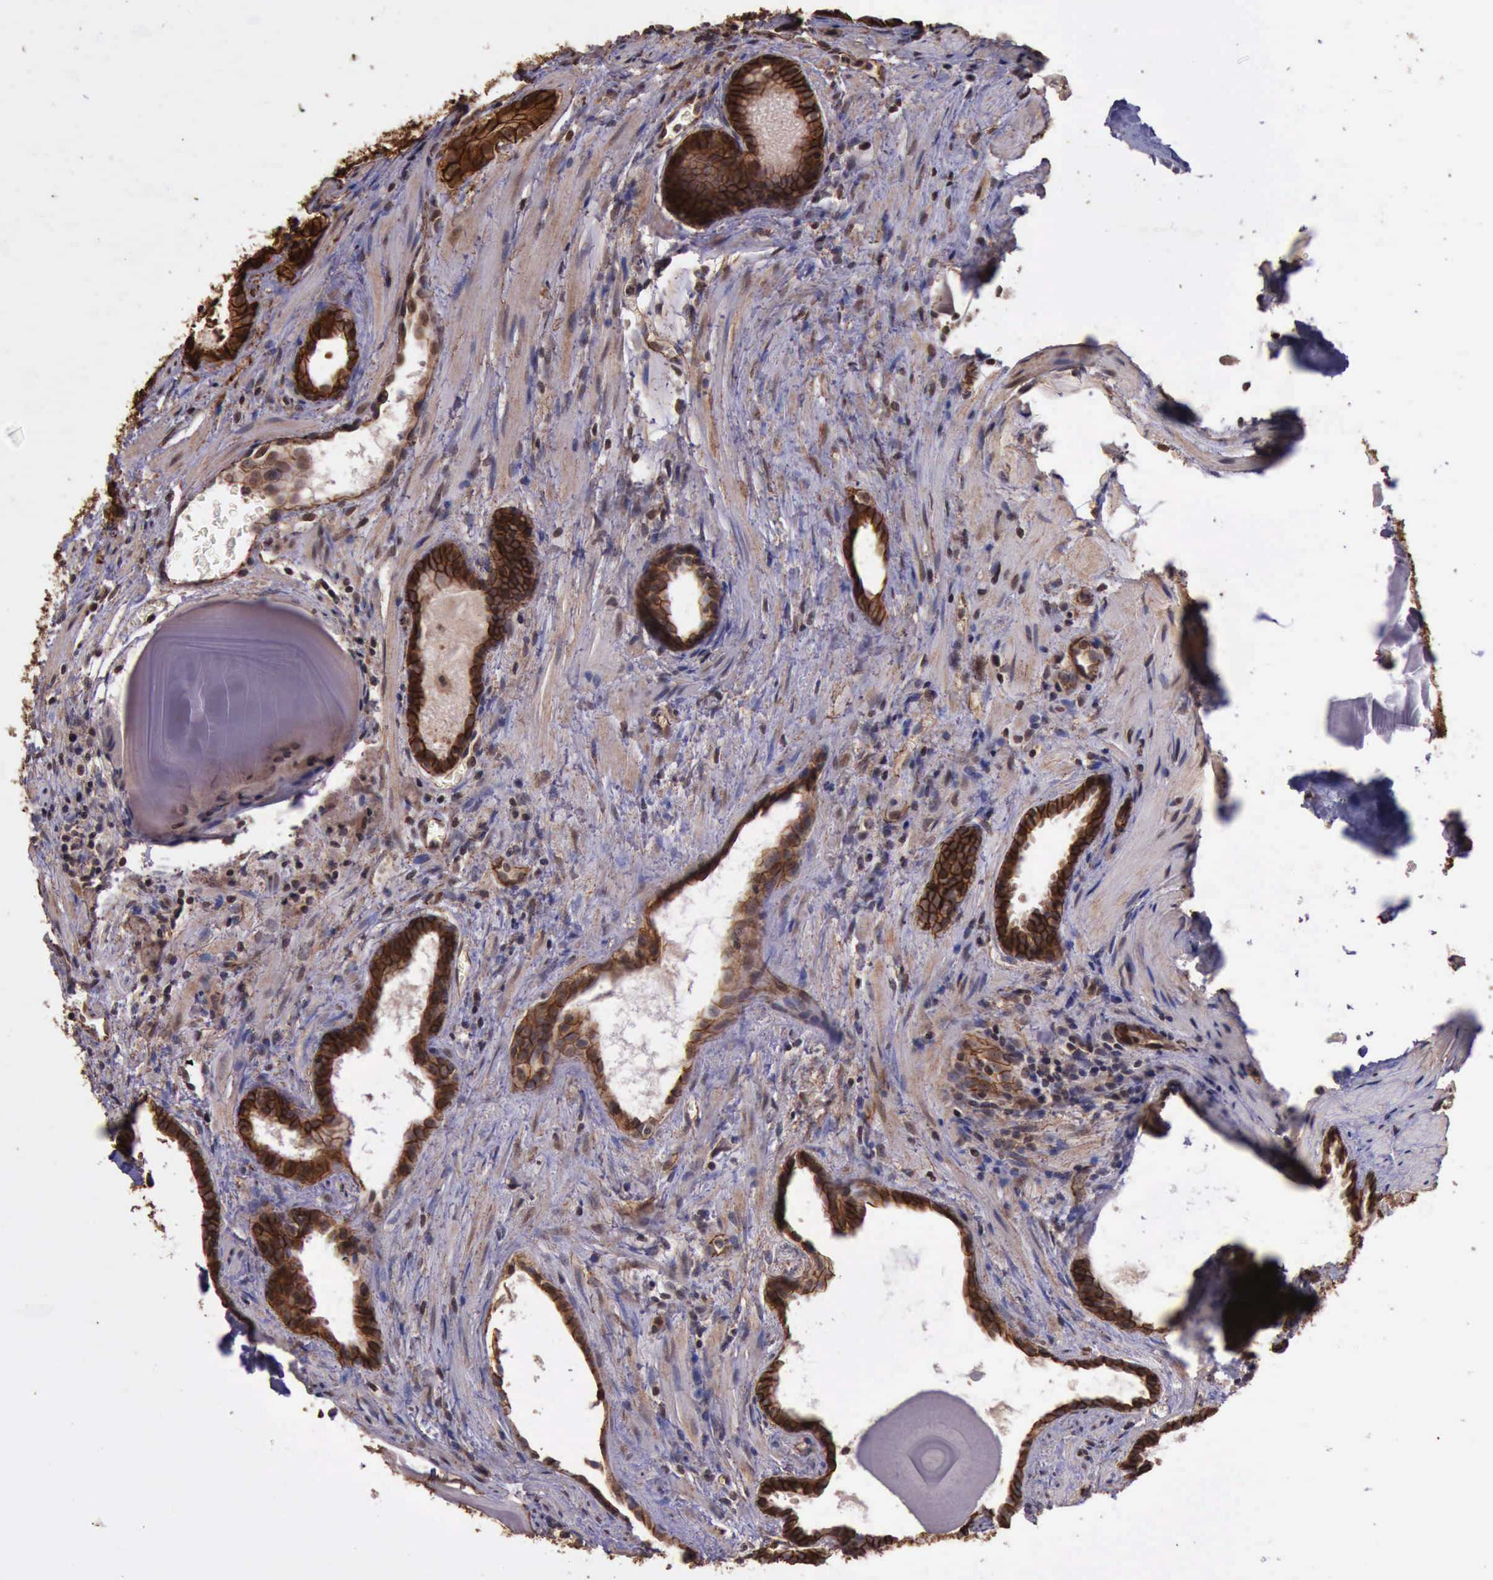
{"staining": {"intensity": "strong", "quantity": ">75%", "location": "cytoplasmic/membranous"}, "tissue": "prostate cancer", "cell_type": "Tumor cells", "image_type": "cancer", "snomed": [{"axis": "morphology", "description": "Adenocarcinoma, Medium grade"}, {"axis": "topography", "description": "Prostate"}], "caption": "The immunohistochemical stain shows strong cytoplasmic/membranous staining in tumor cells of adenocarcinoma (medium-grade) (prostate) tissue.", "gene": "CTNNB1", "patient": {"sex": "male", "age": 64}}